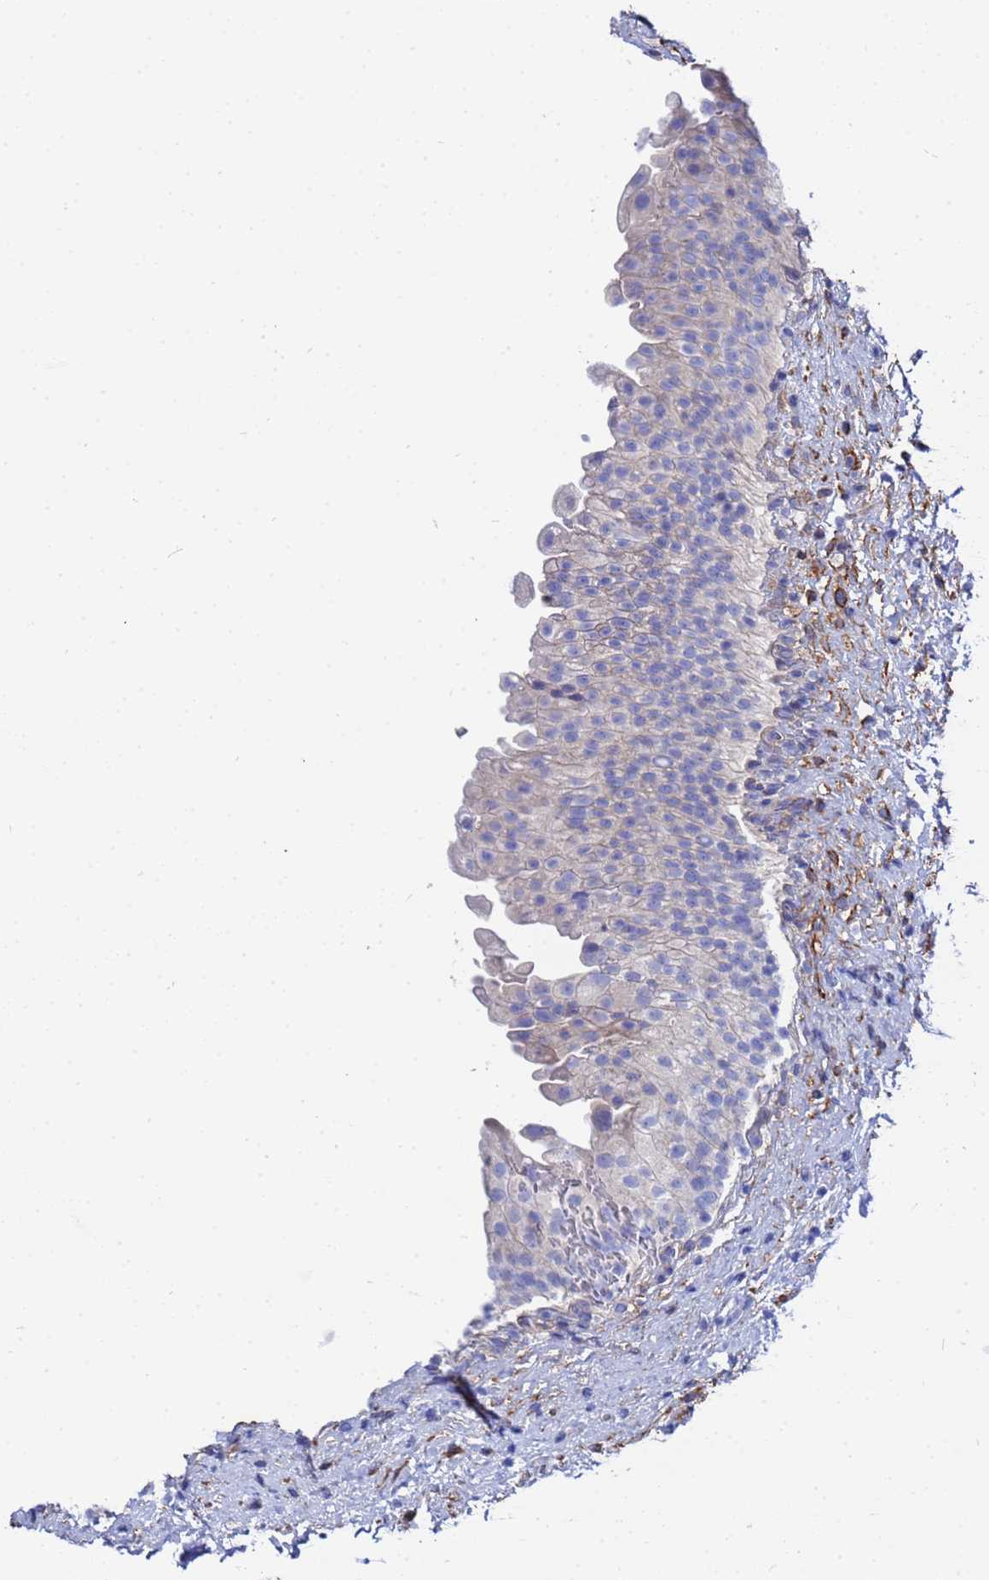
{"staining": {"intensity": "negative", "quantity": "none", "location": "none"}, "tissue": "urinary bladder", "cell_type": "Urothelial cells", "image_type": "normal", "snomed": [{"axis": "morphology", "description": "Normal tissue, NOS"}, {"axis": "topography", "description": "Urinary bladder"}], "caption": "High power microscopy photomicrograph of an immunohistochemistry image of unremarkable urinary bladder, revealing no significant staining in urothelial cells.", "gene": "RAB39A", "patient": {"sex": "female", "age": 27}}